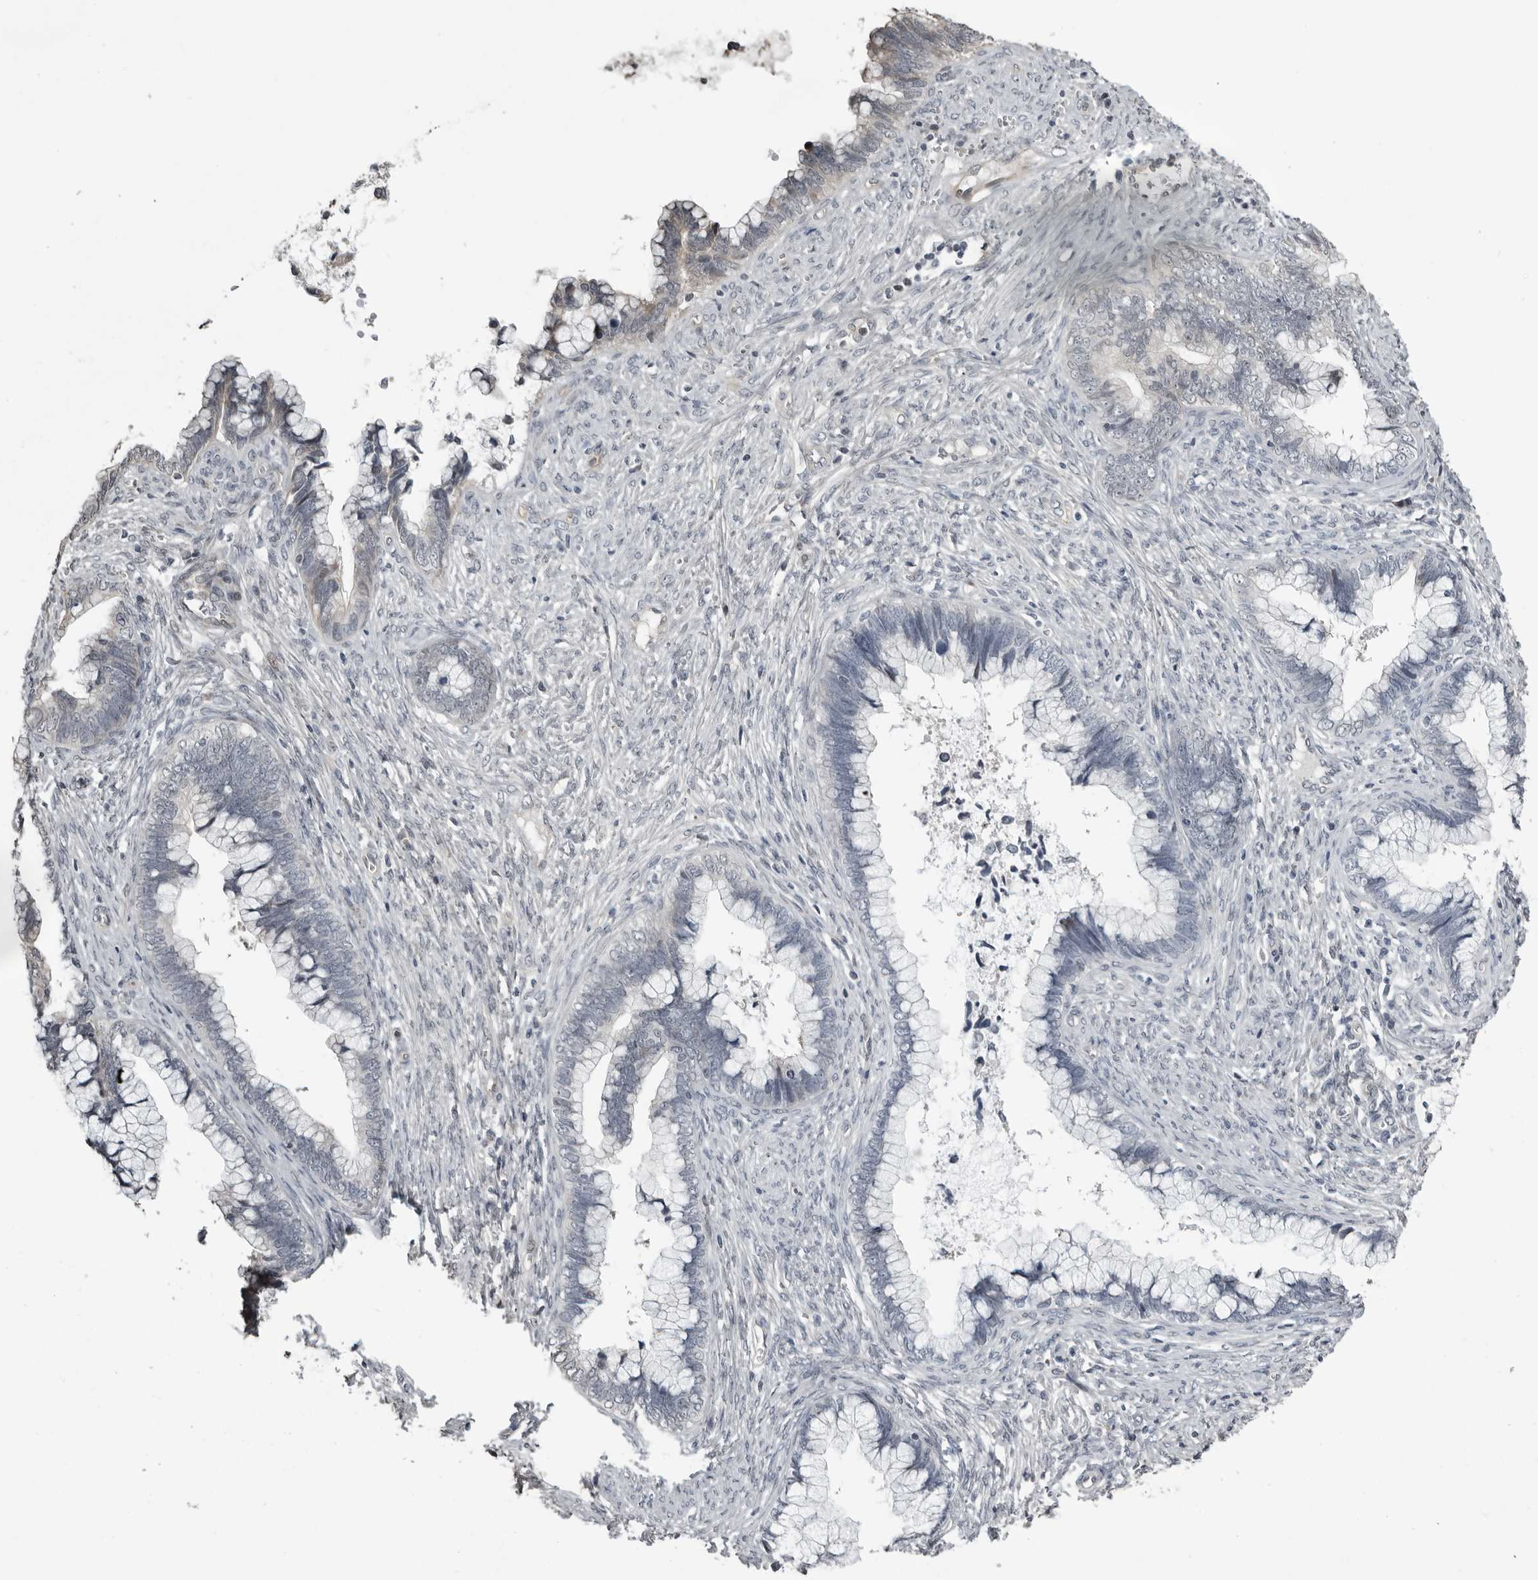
{"staining": {"intensity": "negative", "quantity": "none", "location": "none"}, "tissue": "cervical cancer", "cell_type": "Tumor cells", "image_type": "cancer", "snomed": [{"axis": "morphology", "description": "Adenocarcinoma, NOS"}, {"axis": "topography", "description": "Cervix"}], "caption": "Immunohistochemical staining of human adenocarcinoma (cervical) shows no significant expression in tumor cells. Nuclei are stained in blue.", "gene": "PRRX2", "patient": {"sex": "female", "age": 44}}